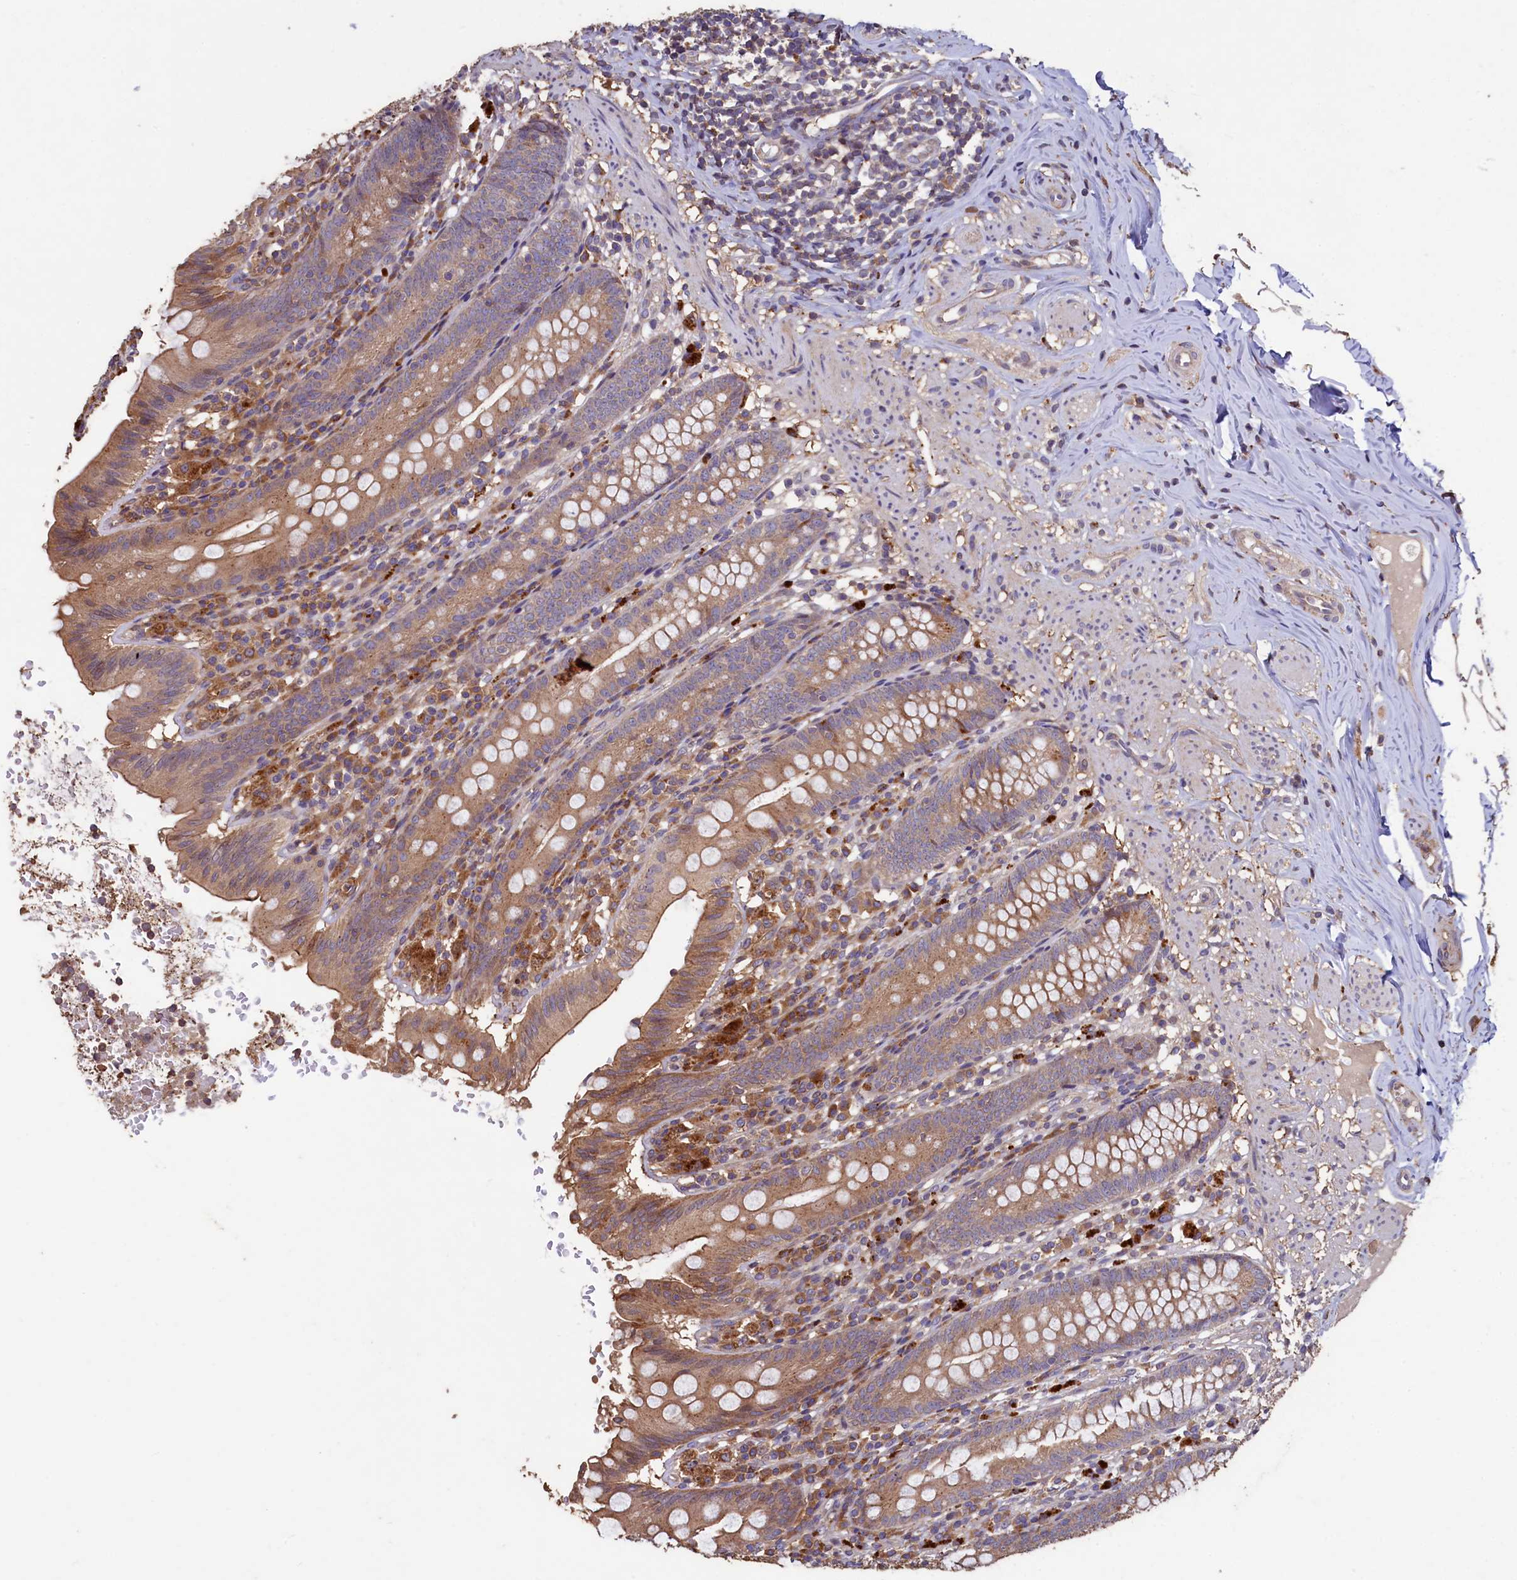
{"staining": {"intensity": "moderate", "quantity": ">75%", "location": "cytoplasmic/membranous"}, "tissue": "appendix", "cell_type": "Glandular cells", "image_type": "normal", "snomed": [{"axis": "morphology", "description": "Normal tissue, NOS"}, {"axis": "topography", "description": "Appendix"}], "caption": "DAB (3,3'-diaminobenzidine) immunohistochemical staining of unremarkable appendix shows moderate cytoplasmic/membranous protein expression in approximately >75% of glandular cells.", "gene": "TMEM98", "patient": {"sex": "male", "age": 55}}